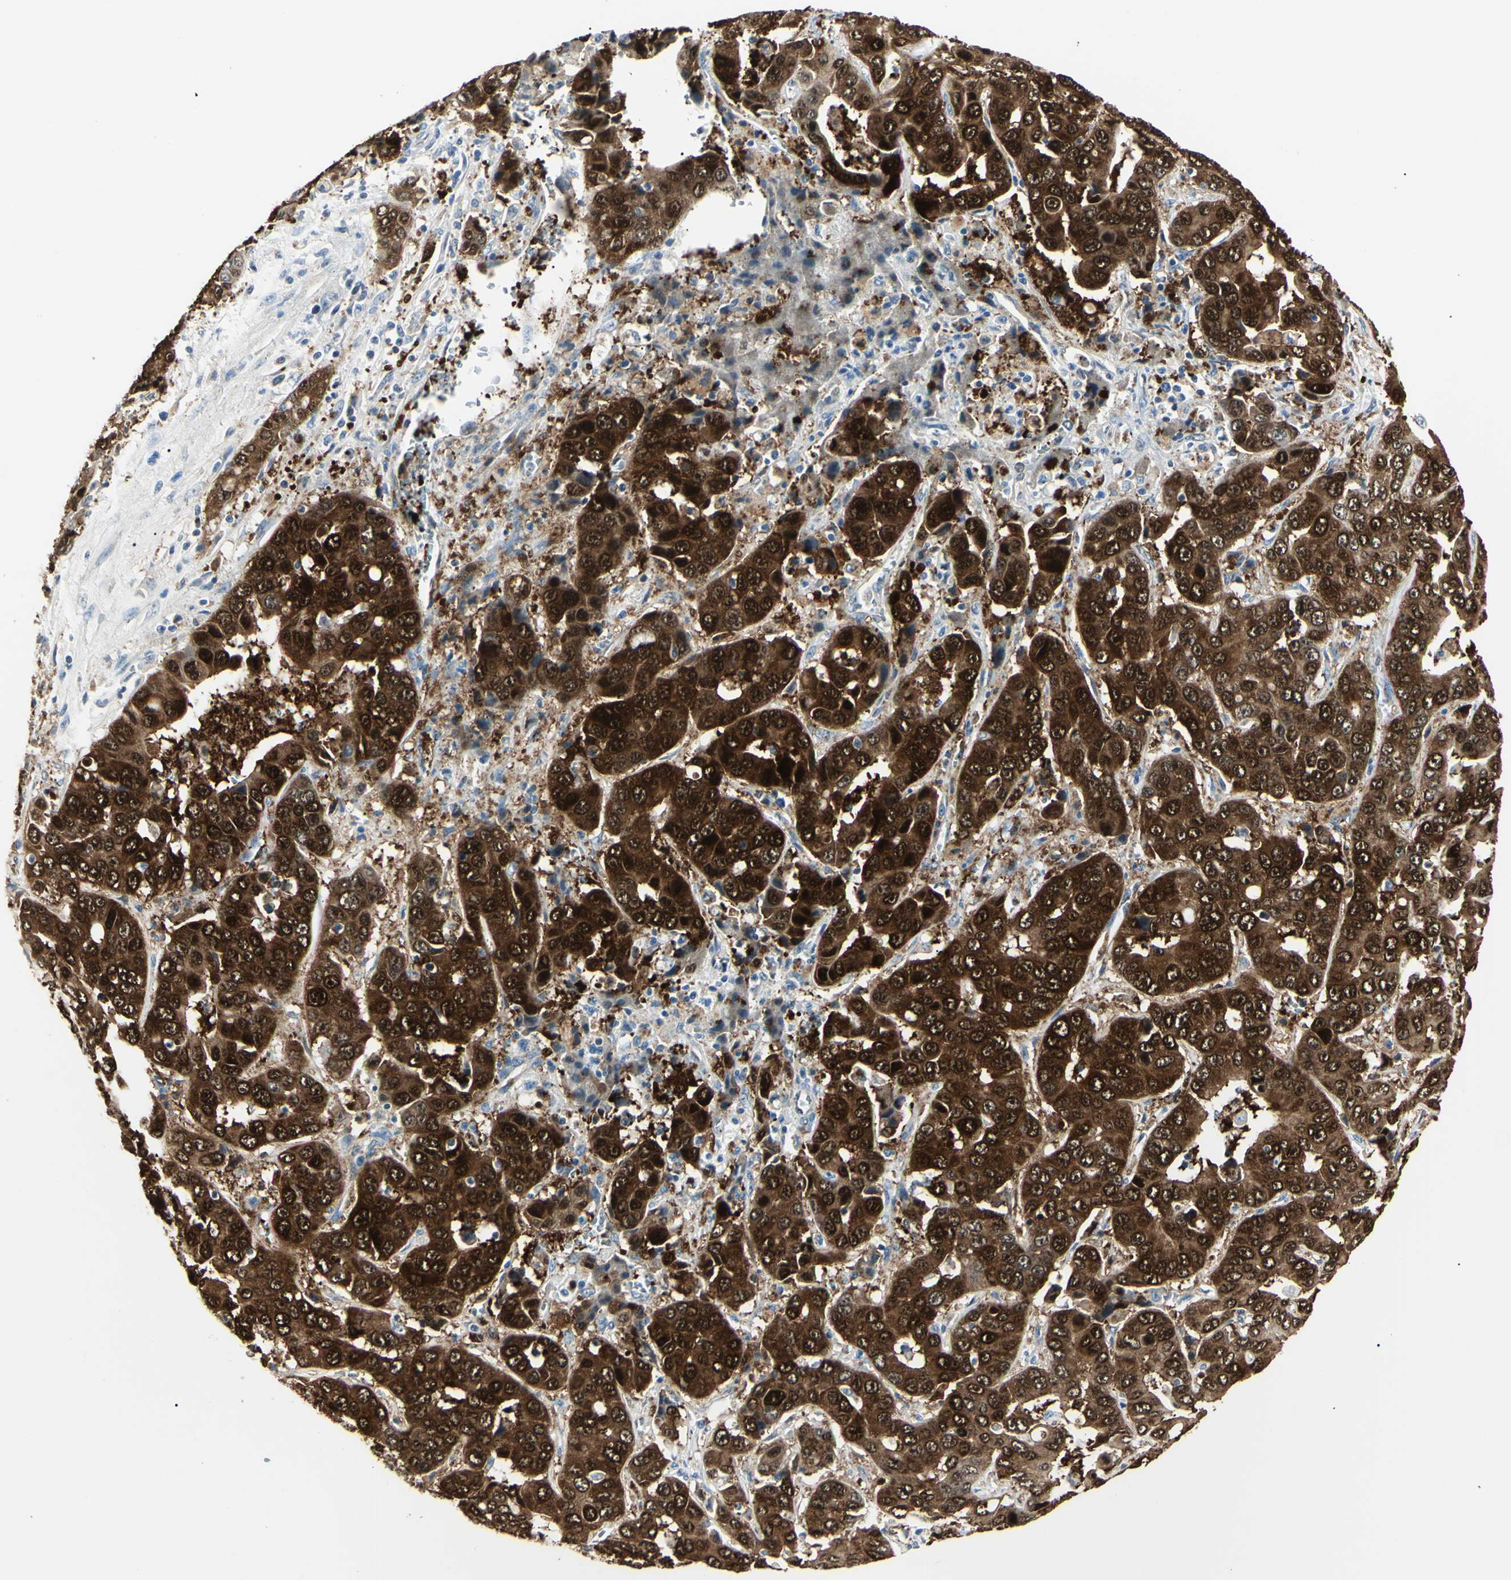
{"staining": {"intensity": "strong", "quantity": ">75%", "location": "cytoplasmic/membranous,nuclear"}, "tissue": "liver cancer", "cell_type": "Tumor cells", "image_type": "cancer", "snomed": [{"axis": "morphology", "description": "Cholangiocarcinoma"}, {"axis": "topography", "description": "Liver"}], "caption": "The immunohistochemical stain shows strong cytoplasmic/membranous and nuclear positivity in tumor cells of liver cancer (cholangiocarcinoma) tissue.", "gene": "AKR1C3", "patient": {"sex": "female", "age": 52}}